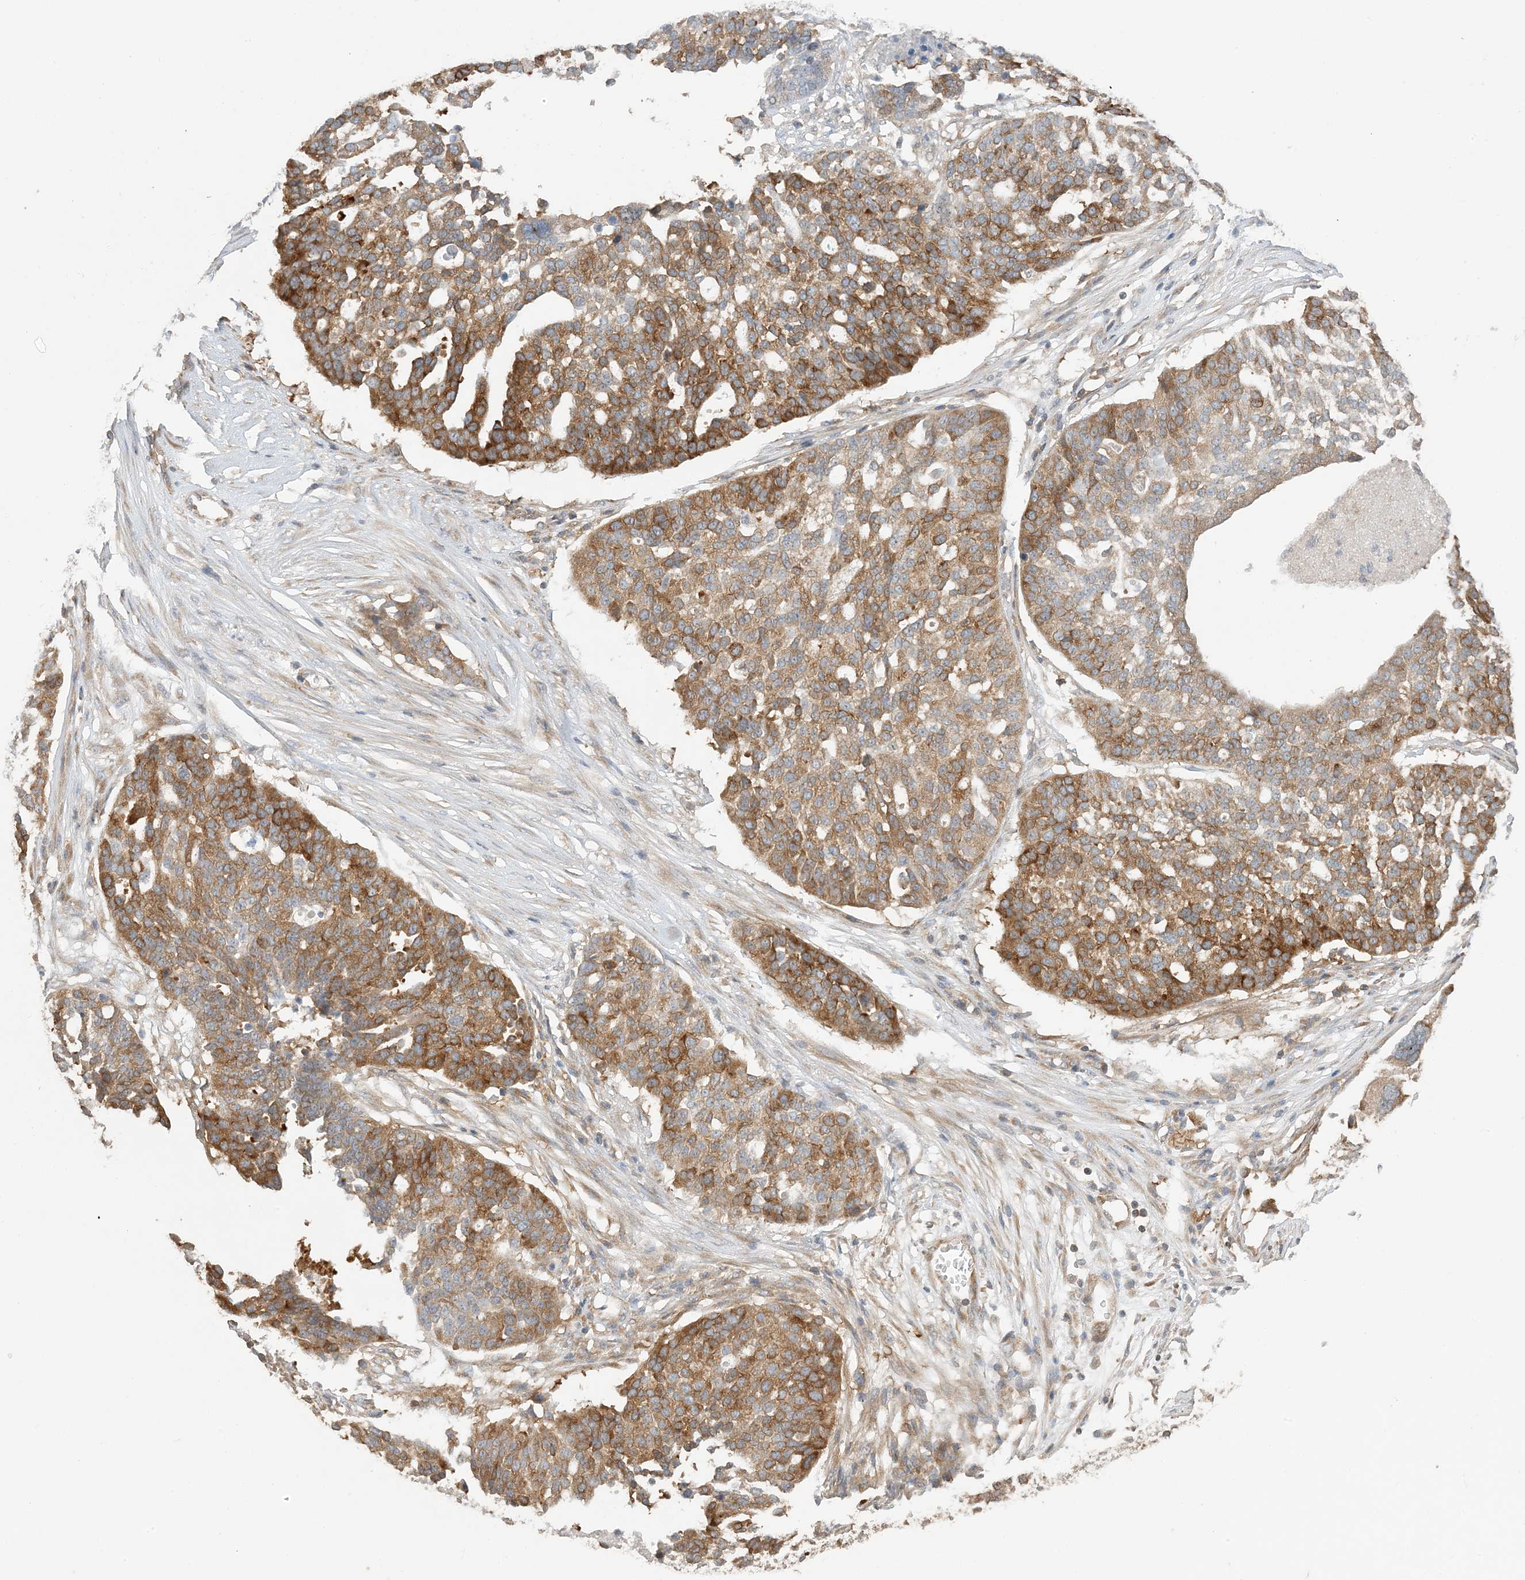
{"staining": {"intensity": "moderate", "quantity": ">75%", "location": "cytoplasmic/membranous"}, "tissue": "ovarian cancer", "cell_type": "Tumor cells", "image_type": "cancer", "snomed": [{"axis": "morphology", "description": "Cystadenocarcinoma, serous, NOS"}, {"axis": "topography", "description": "Ovary"}], "caption": "A brown stain shows moderate cytoplasmic/membranous expression of a protein in ovarian cancer tumor cells.", "gene": "ATP13A2", "patient": {"sex": "female", "age": 59}}